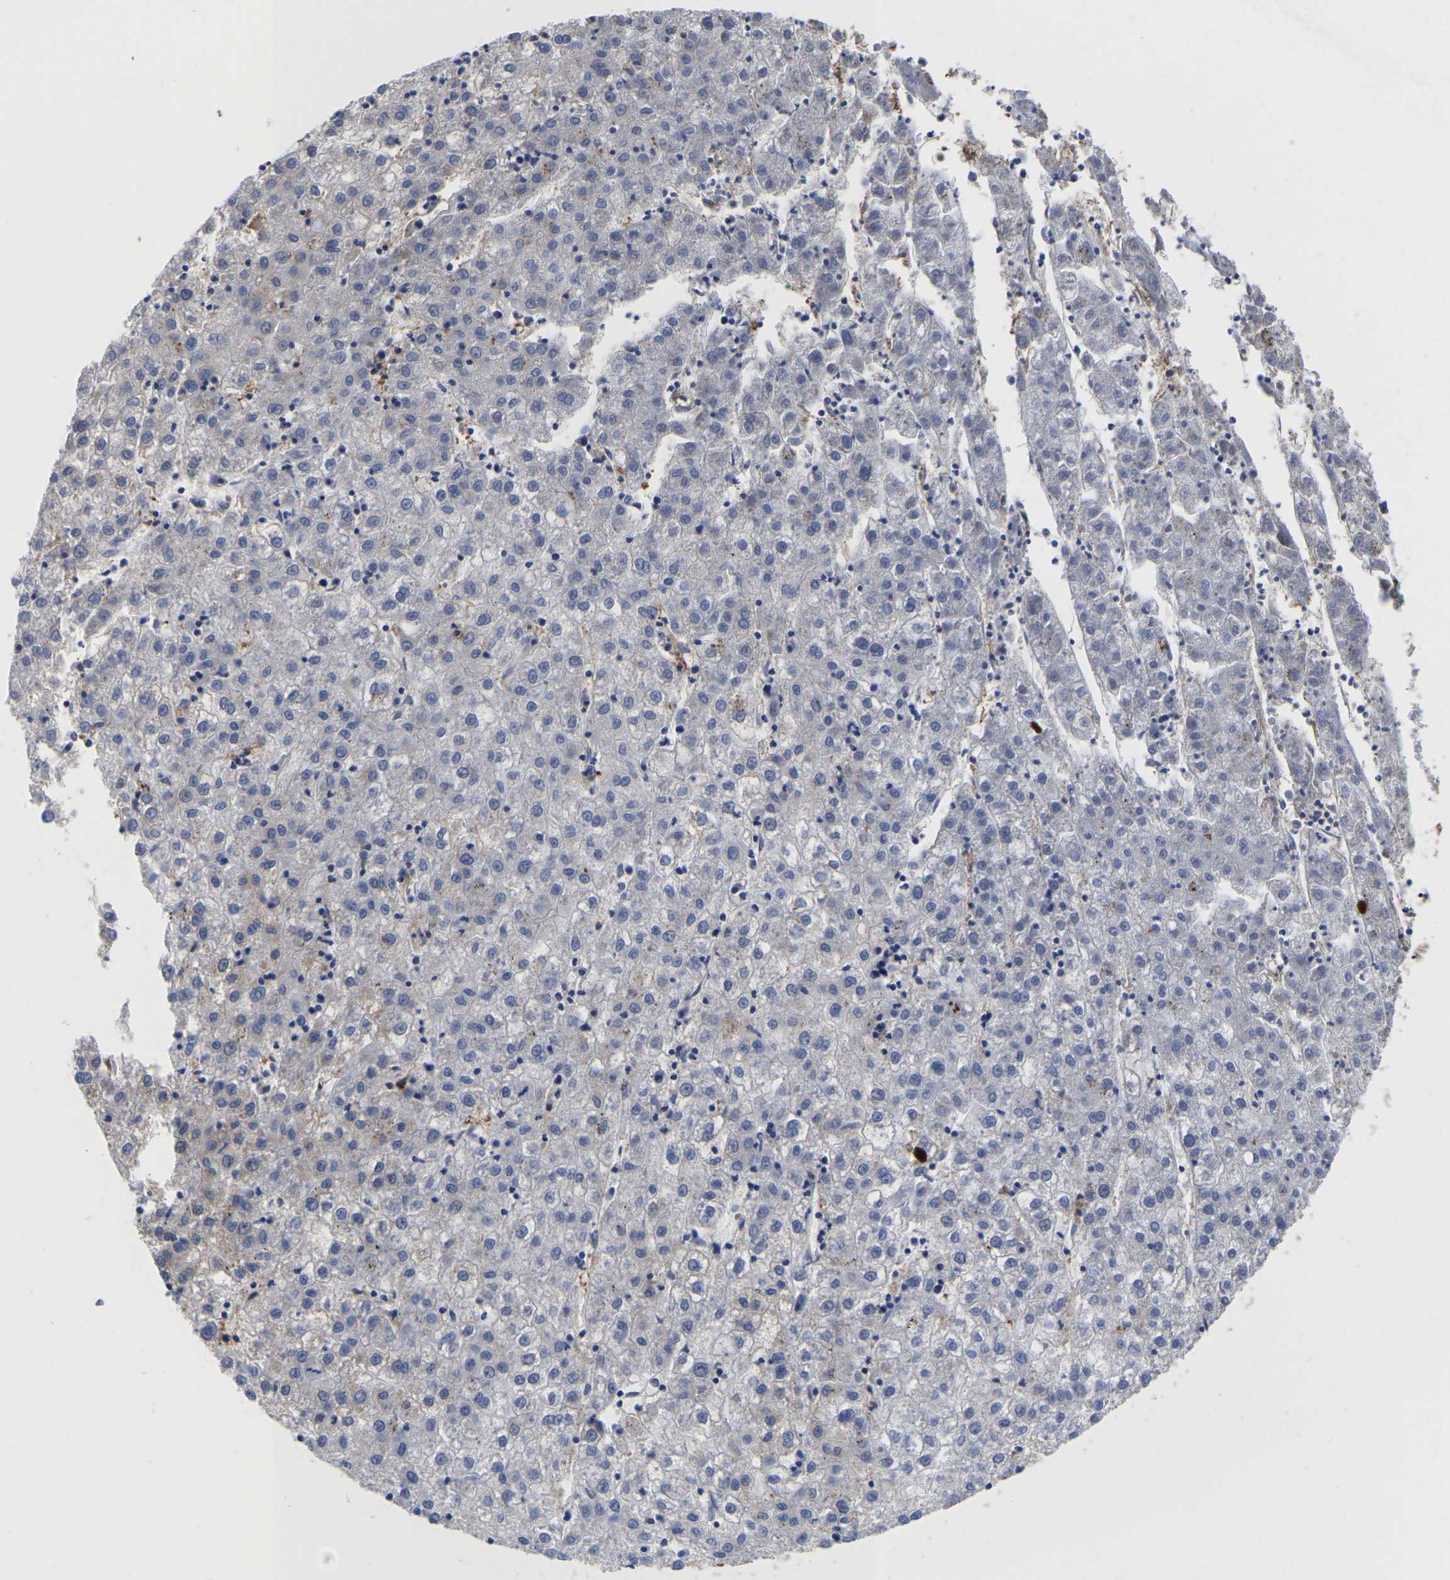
{"staining": {"intensity": "negative", "quantity": "none", "location": "none"}, "tissue": "liver cancer", "cell_type": "Tumor cells", "image_type": "cancer", "snomed": [{"axis": "morphology", "description": "Carcinoma, Hepatocellular, NOS"}, {"axis": "topography", "description": "Liver"}], "caption": "Liver cancer stained for a protein using IHC shows no staining tumor cells.", "gene": "LIF", "patient": {"sex": "male", "age": 72}}